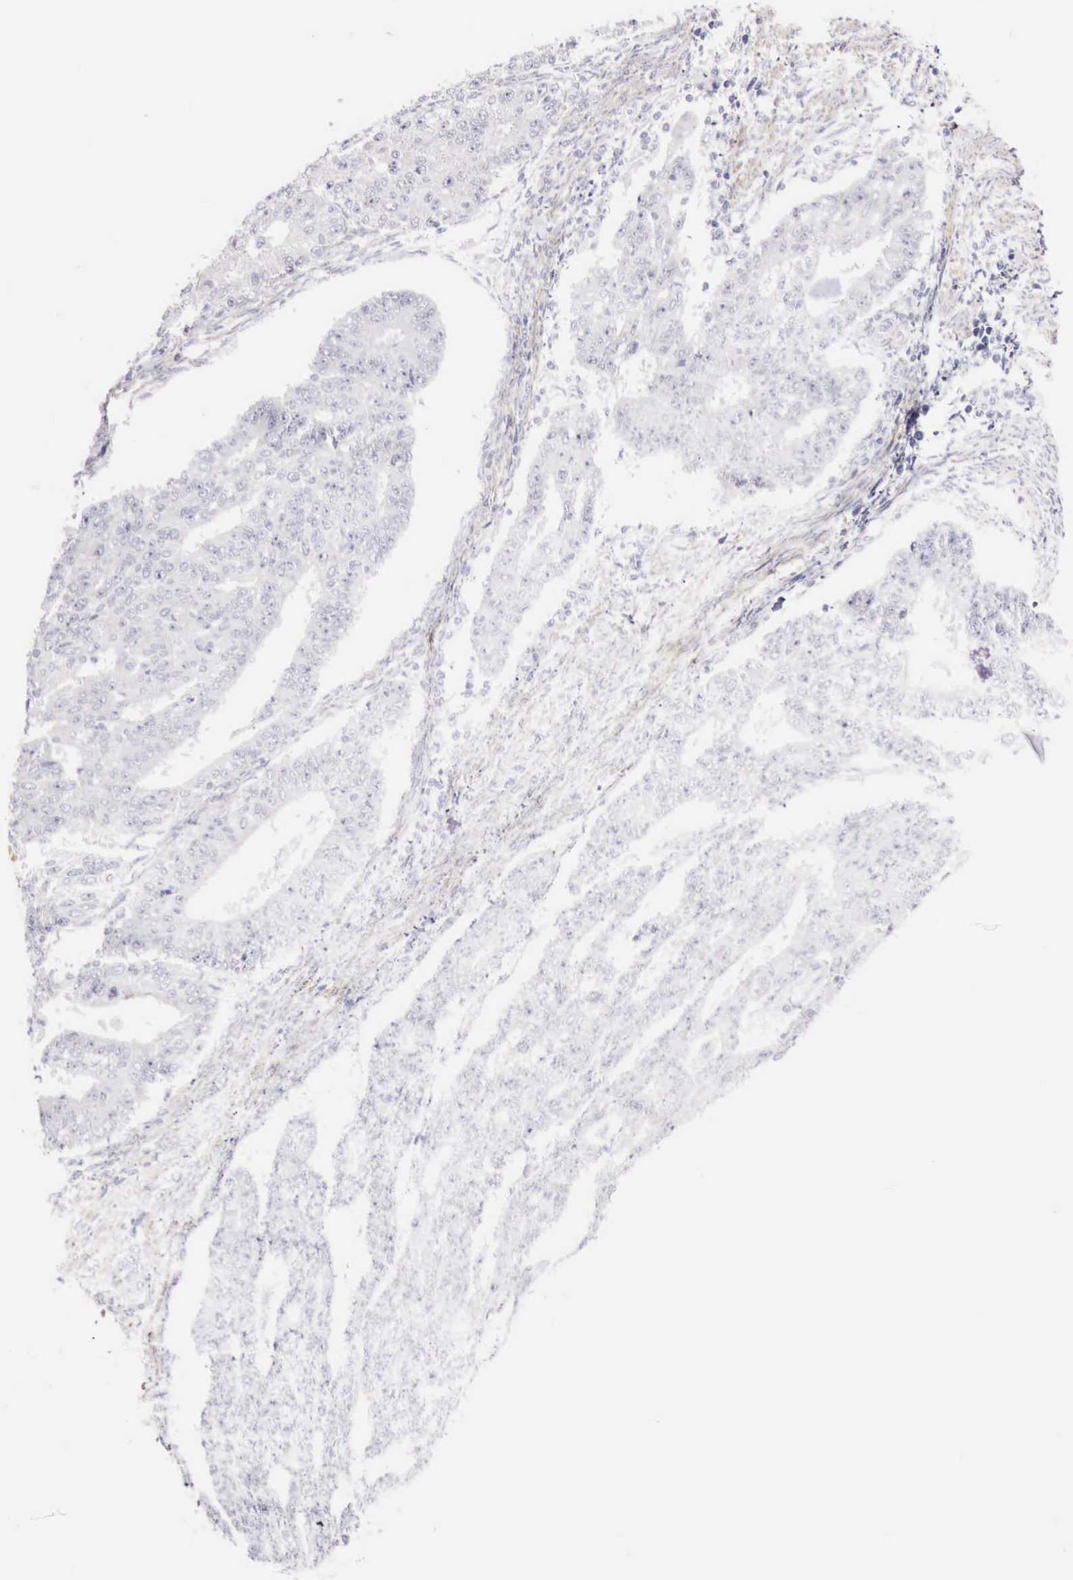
{"staining": {"intensity": "negative", "quantity": "none", "location": "none"}, "tissue": "endometrial cancer", "cell_type": "Tumor cells", "image_type": "cancer", "snomed": [{"axis": "morphology", "description": "Adenocarcinoma, NOS"}, {"axis": "topography", "description": "Endometrium"}], "caption": "Tumor cells show no significant protein expression in endometrial cancer.", "gene": "ENOX2", "patient": {"sex": "female", "age": 56}}